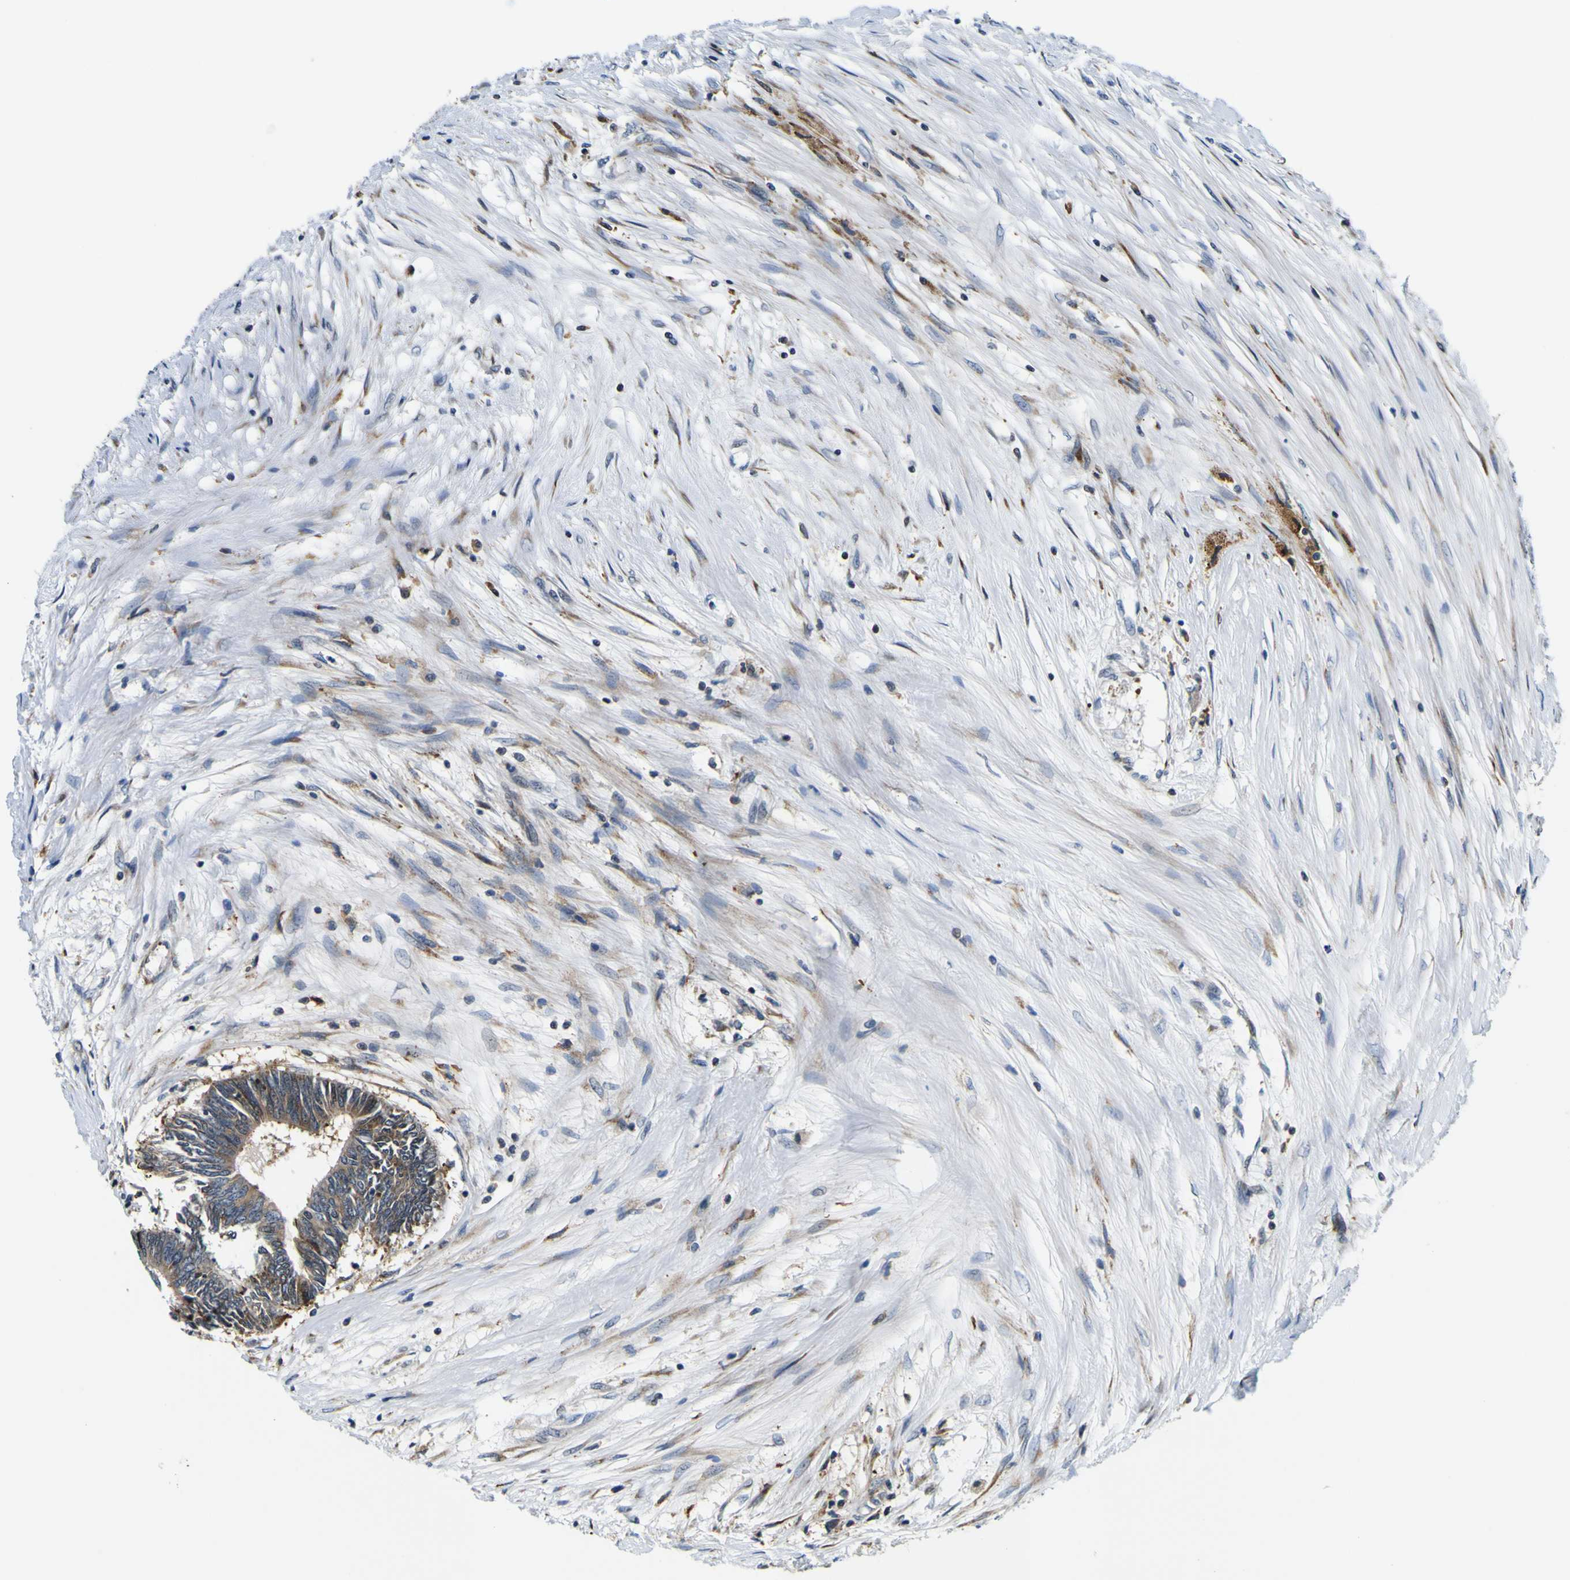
{"staining": {"intensity": "weak", "quantity": ">75%", "location": "cytoplasmic/membranous"}, "tissue": "colorectal cancer", "cell_type": "Tumor cells", "image_type": "cancer", "snomed": [{"axis": "morphology", "description": "Adenocarcinoma, NOS"}, {"axis": "topography", "description": "Rectum"}], "caption": "A low amount of weak cytoplasmic/membranous staining is present in about >75% of tumor cells in adenocarcinoma (colorectal) tissue. The staining was performed using DAB, with brown indicating positive protein expression. Nuclei are stained blue with hematoxylin.", "gene": "NLRP3", "patient": {"sex": "male", "age": 63}}